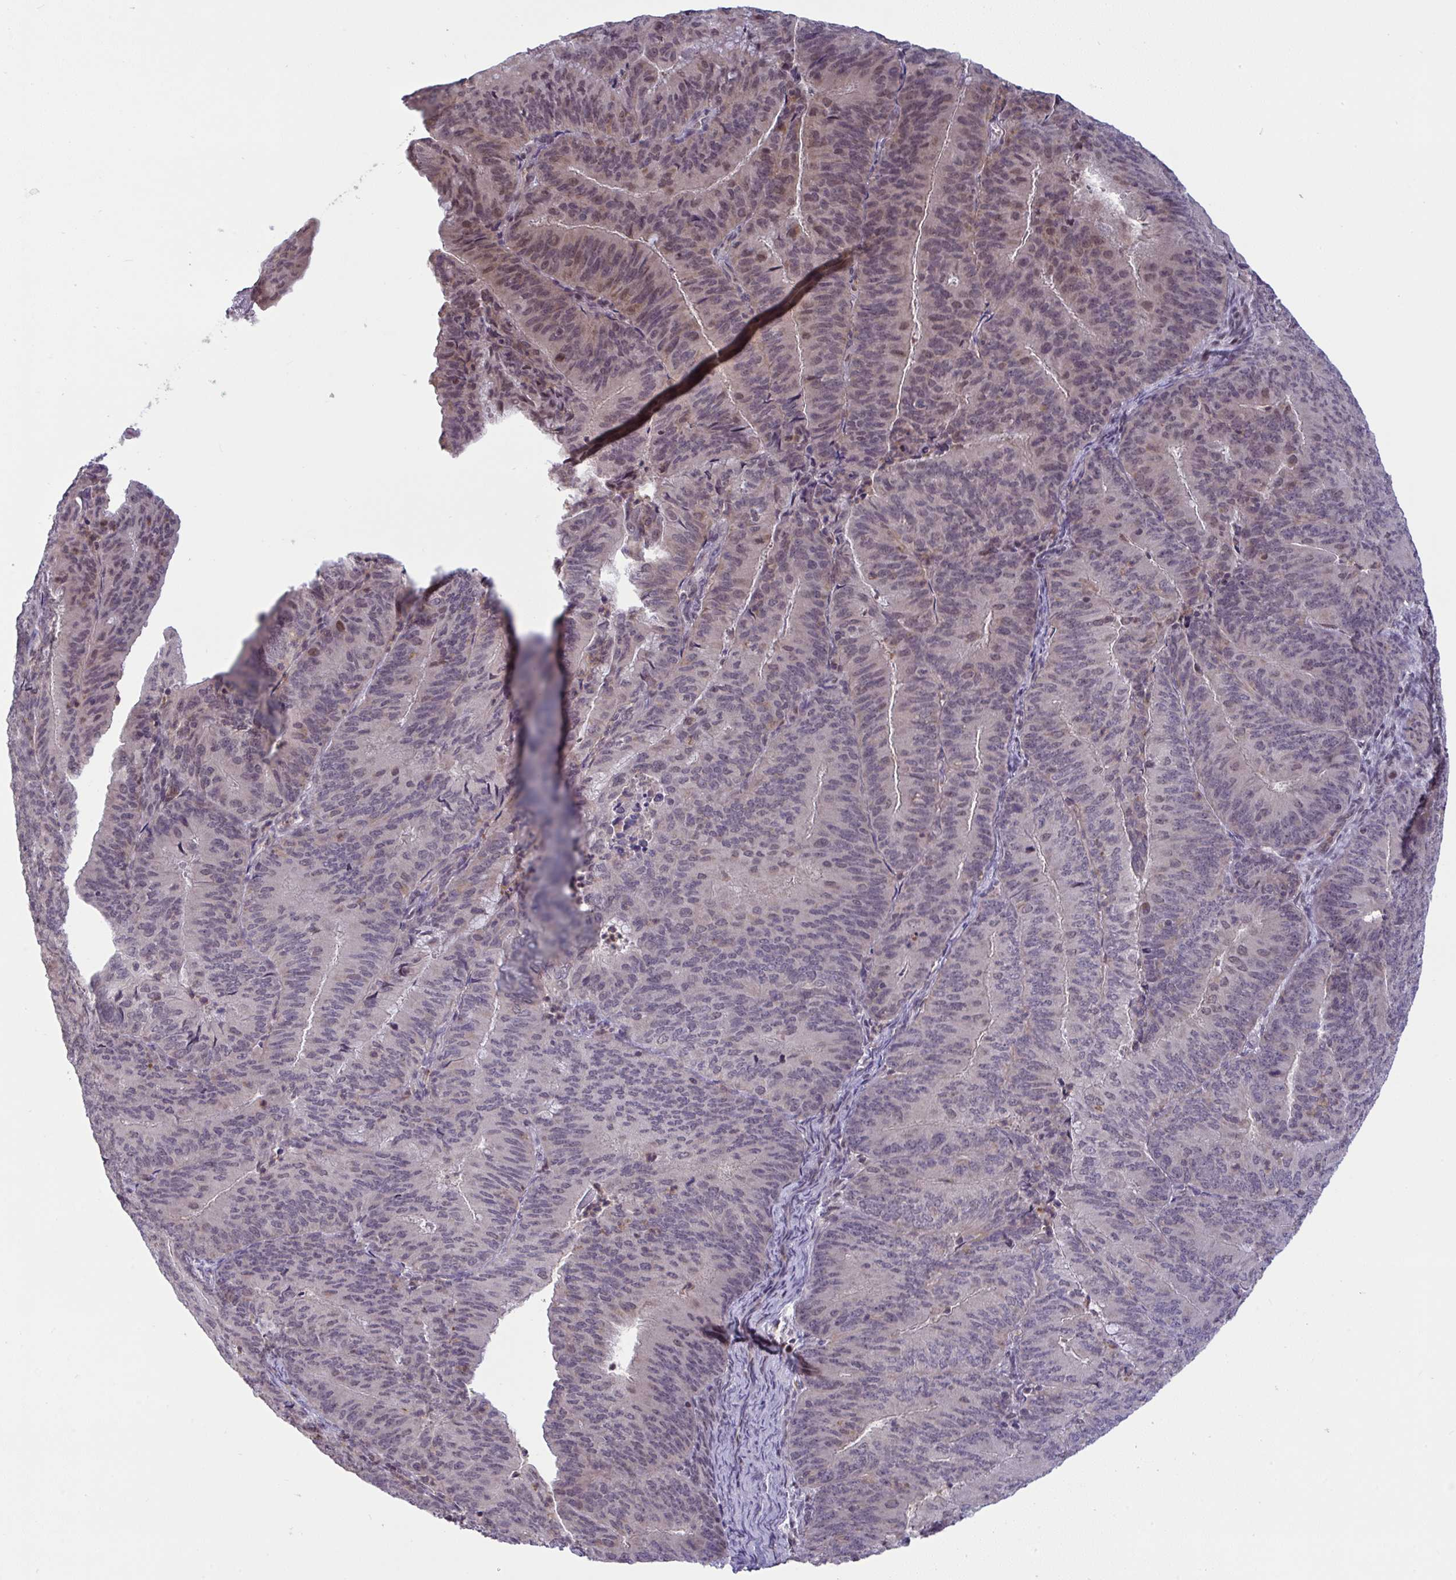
{"staining": {"intensity": "moderate", "quantity": "<25%", "location": "cytoplasmic/membranous,nuclear"}, "tissue": "endometrial cancer", "cell_type": "Tumor cells", "image_type": "cancer", "snomed": [{"axis": "morphology", "description": "Adenocarcinoma, NOS"}, {"axis": "topography", "description": "Endometrium"}], "caption": "Tumor cells demonstrate low levels of moderate cytoplasmic/membranous and nuclear staining in about <25% of cells in adenocarcinoma (endometrial).", "gene": "KLF2", "patient": {"sex": "female", "age": 57}}